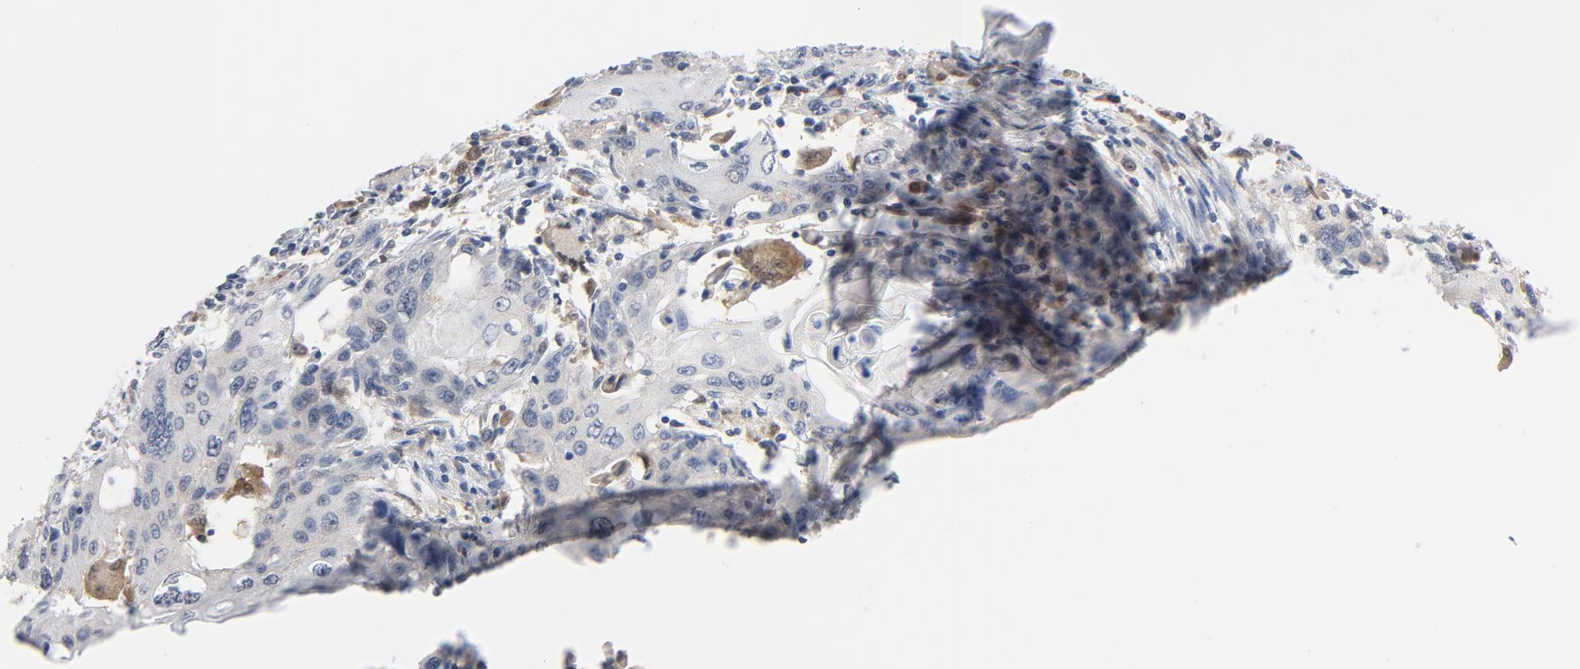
{"staining": {"intensity": "weak", "quantity": ">75%", "location": "cytoplasmic/membranous"}, "tissue": "cervical cancer", "cell_type": "Tumor cells", "image_type": "cancer", "snomed": [{"axis": "morphology", "description": "Squamous cell carcinoma, NOS"}, {"axis": "topography", "description": "Cervix"}], "caption": "DAB immunohistochemical staining of cervical cancer displays weak cytoplasmic/membranous protein positivity in about >75% of tumor cells. (DAB (3,3'-diaminobenzidine) = brown stain, brightfield microscopy at high magnification).", "gene": "PRDX1", "patient": {"sex": "female", "age": 54}}